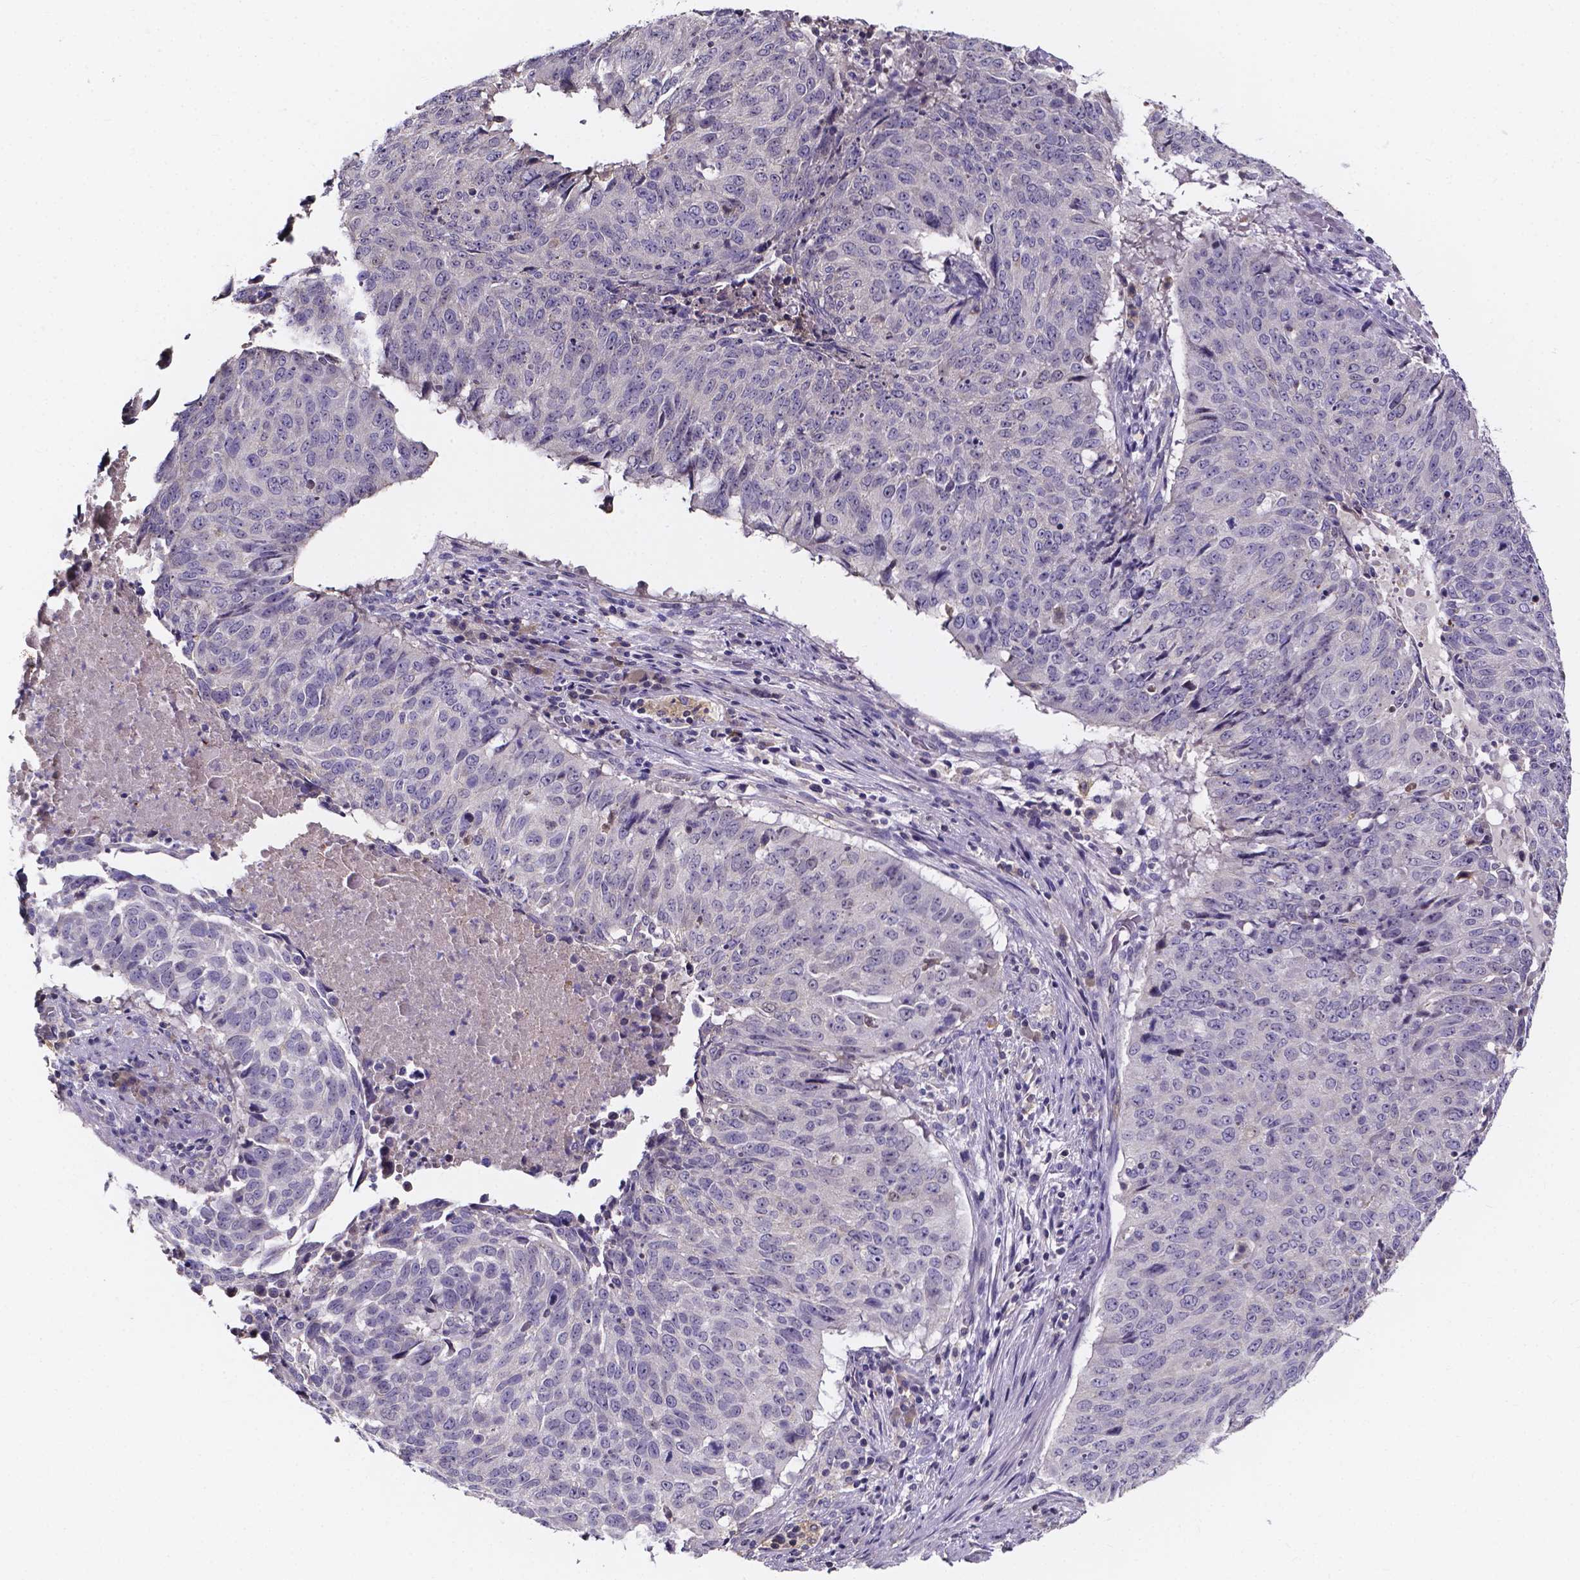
{"staining": {"intensity": "negative", "quantity": "none", "location": "none"}, "tissue": "lung cancer", "cell_type": "Tumor cells", "image_type": "cancer", "snomed": [{"axis": "morphology", "description": "Normal tissue, NOS"}, {"axis": "morphology", "description": "Squamous cell carcinoma, NOS"}, {"axis": "topography", "description": "Bronchus"}, {"axis": "topography", "description": "Lung"}], "caption": "High power microscopy micrograph of an immunohistochemistry (IHC) micrograph of lung cancer, revealing no significant expression in tumor cells. Brightfield microscopy of immunohistochemistry (IHC) stained with DAB (3,3'-diaminobenzidine) (brown) and hematoxylin (blue), captured at high magnification.", "gene": "SPOCD1", "patient": {"sex": "male", "age": 64}}